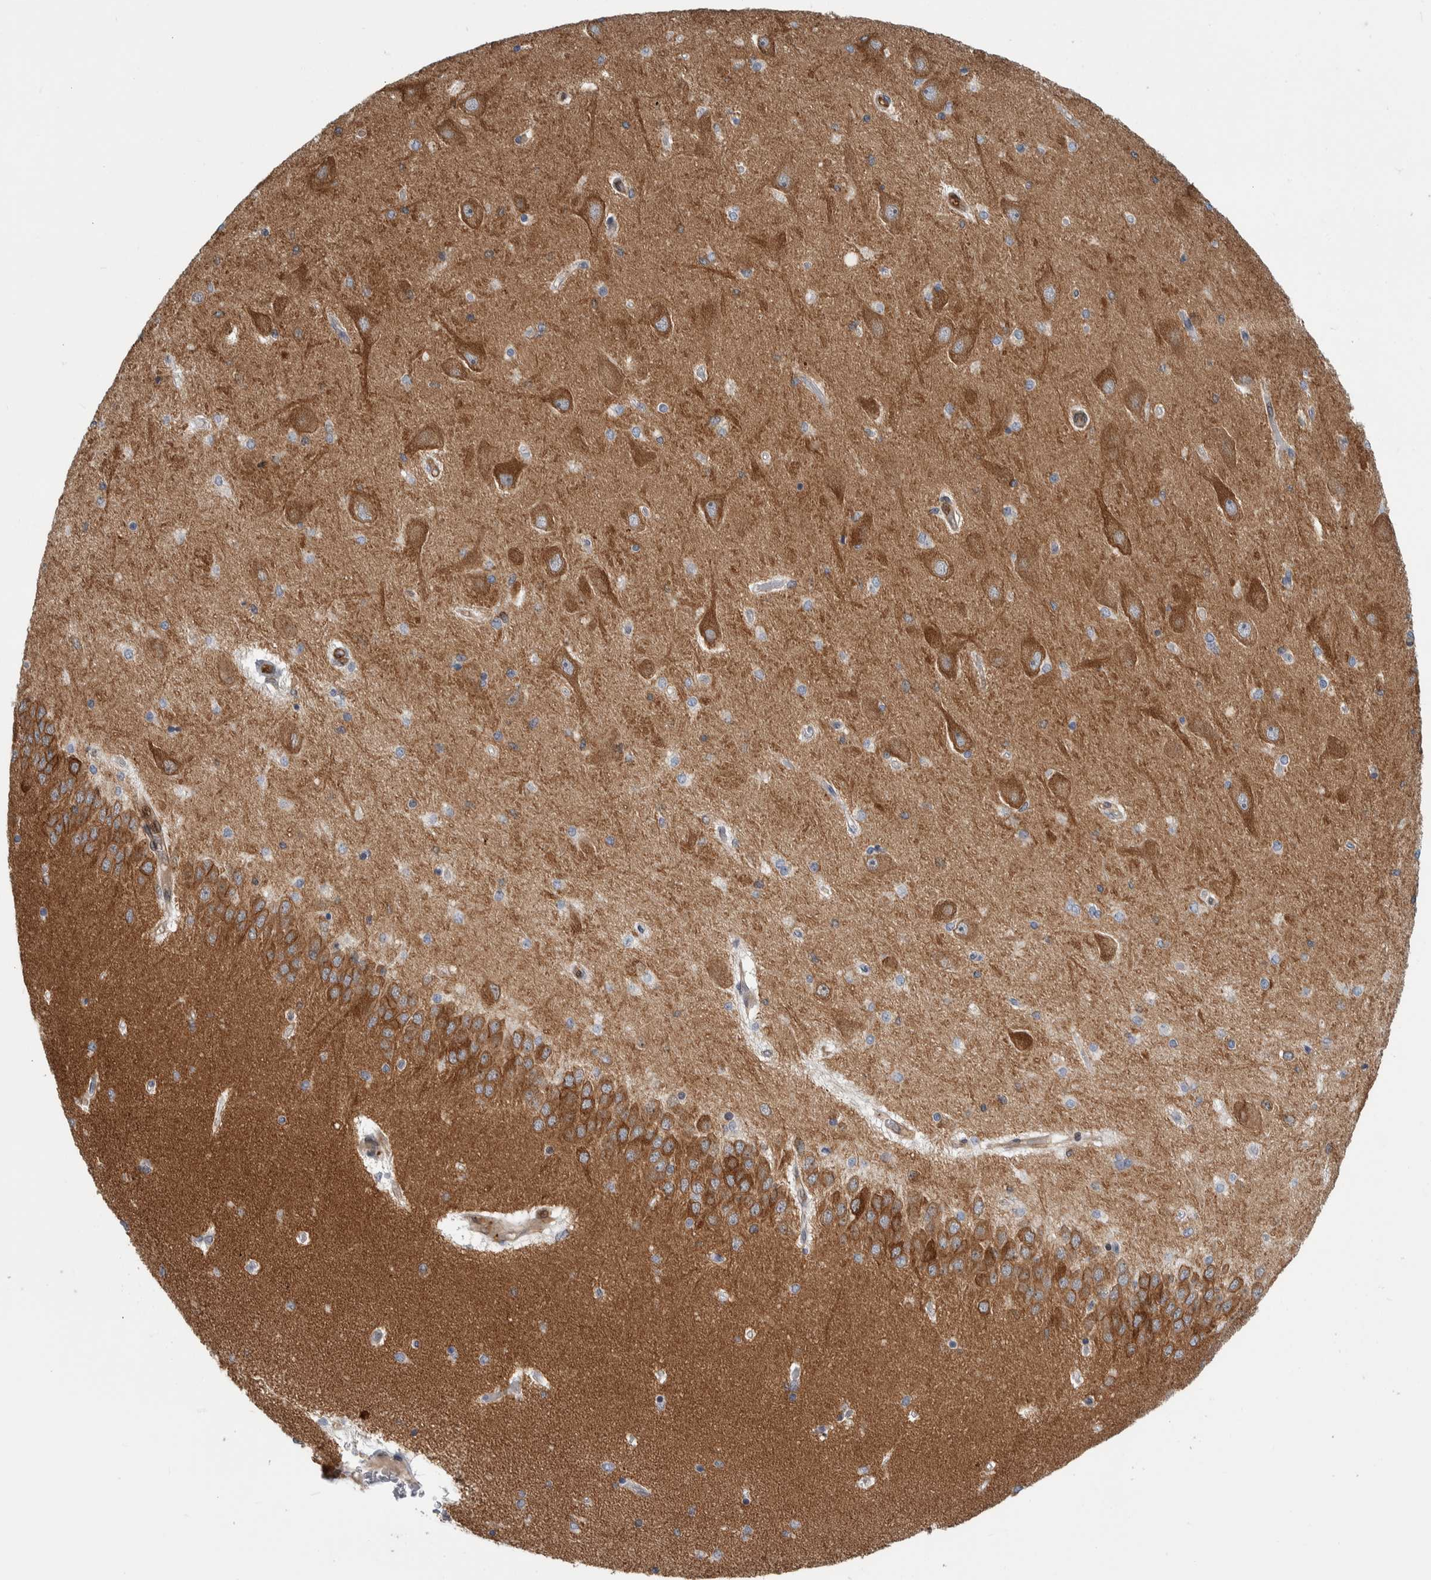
{"staining": {"intensity": "moderate", "quantity": "<25%", "location": "cytoplasmic/membranous"}, "tissue": "hippocampus", "cell_type": "Glial cells", "image_type": "normal", "snomed": [{"axis": "morphology", "description": "Normal tissue, NOS"}, {"axis": "topography", "description": "Hippocampus"}], "caption": "Immunohistochemical staining of unremarkable human hippocampus shows moderate cytoplasmic/membranous protein expression in about <25% of glial cells. (IHC, brightfield microscopy, high magnification).", "gene": "MSL1", "patient": {"sex": "female", "age": 54}}